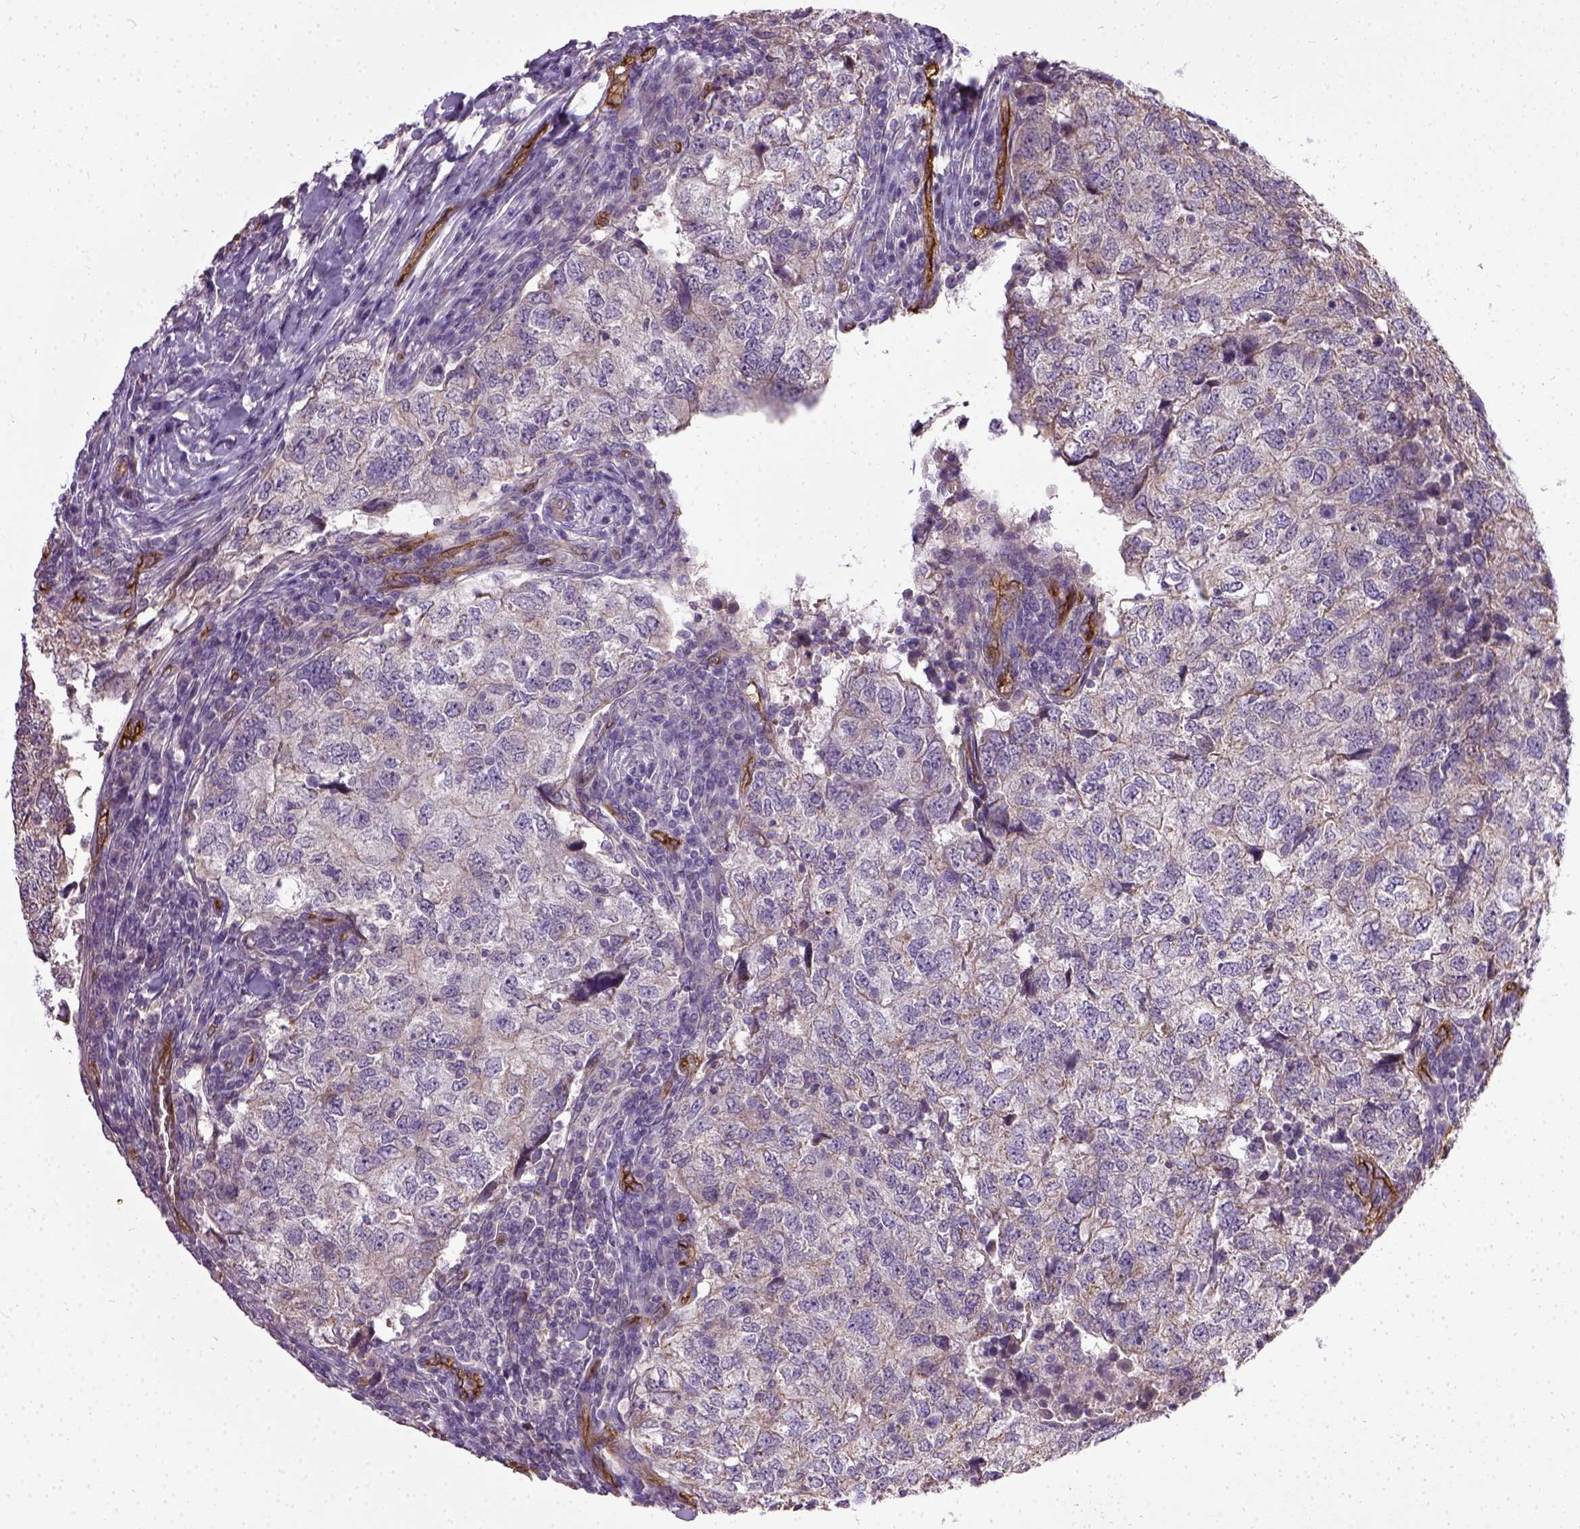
{"staining": {"intensity": "weak", "quantity": "<25%", "location": "cytoplasmic/membranous"}, "tissue": "breast cancer", "cell_type": "Tumor cells", "image_type": "cancer", "snomed": [{"axis": "morphology", "description": "Duct carcinoma"}, {"axis": "topography", "description": "Breast"}], "caption": "The photomicrograph displays no staining of tumor cells in invasive ductal carcinoma (breast). (Immunohistochemistry, brightfield microscopy, high magnification).", "gene": "ENG", "patient": {"sex": "female", "age": 30}}